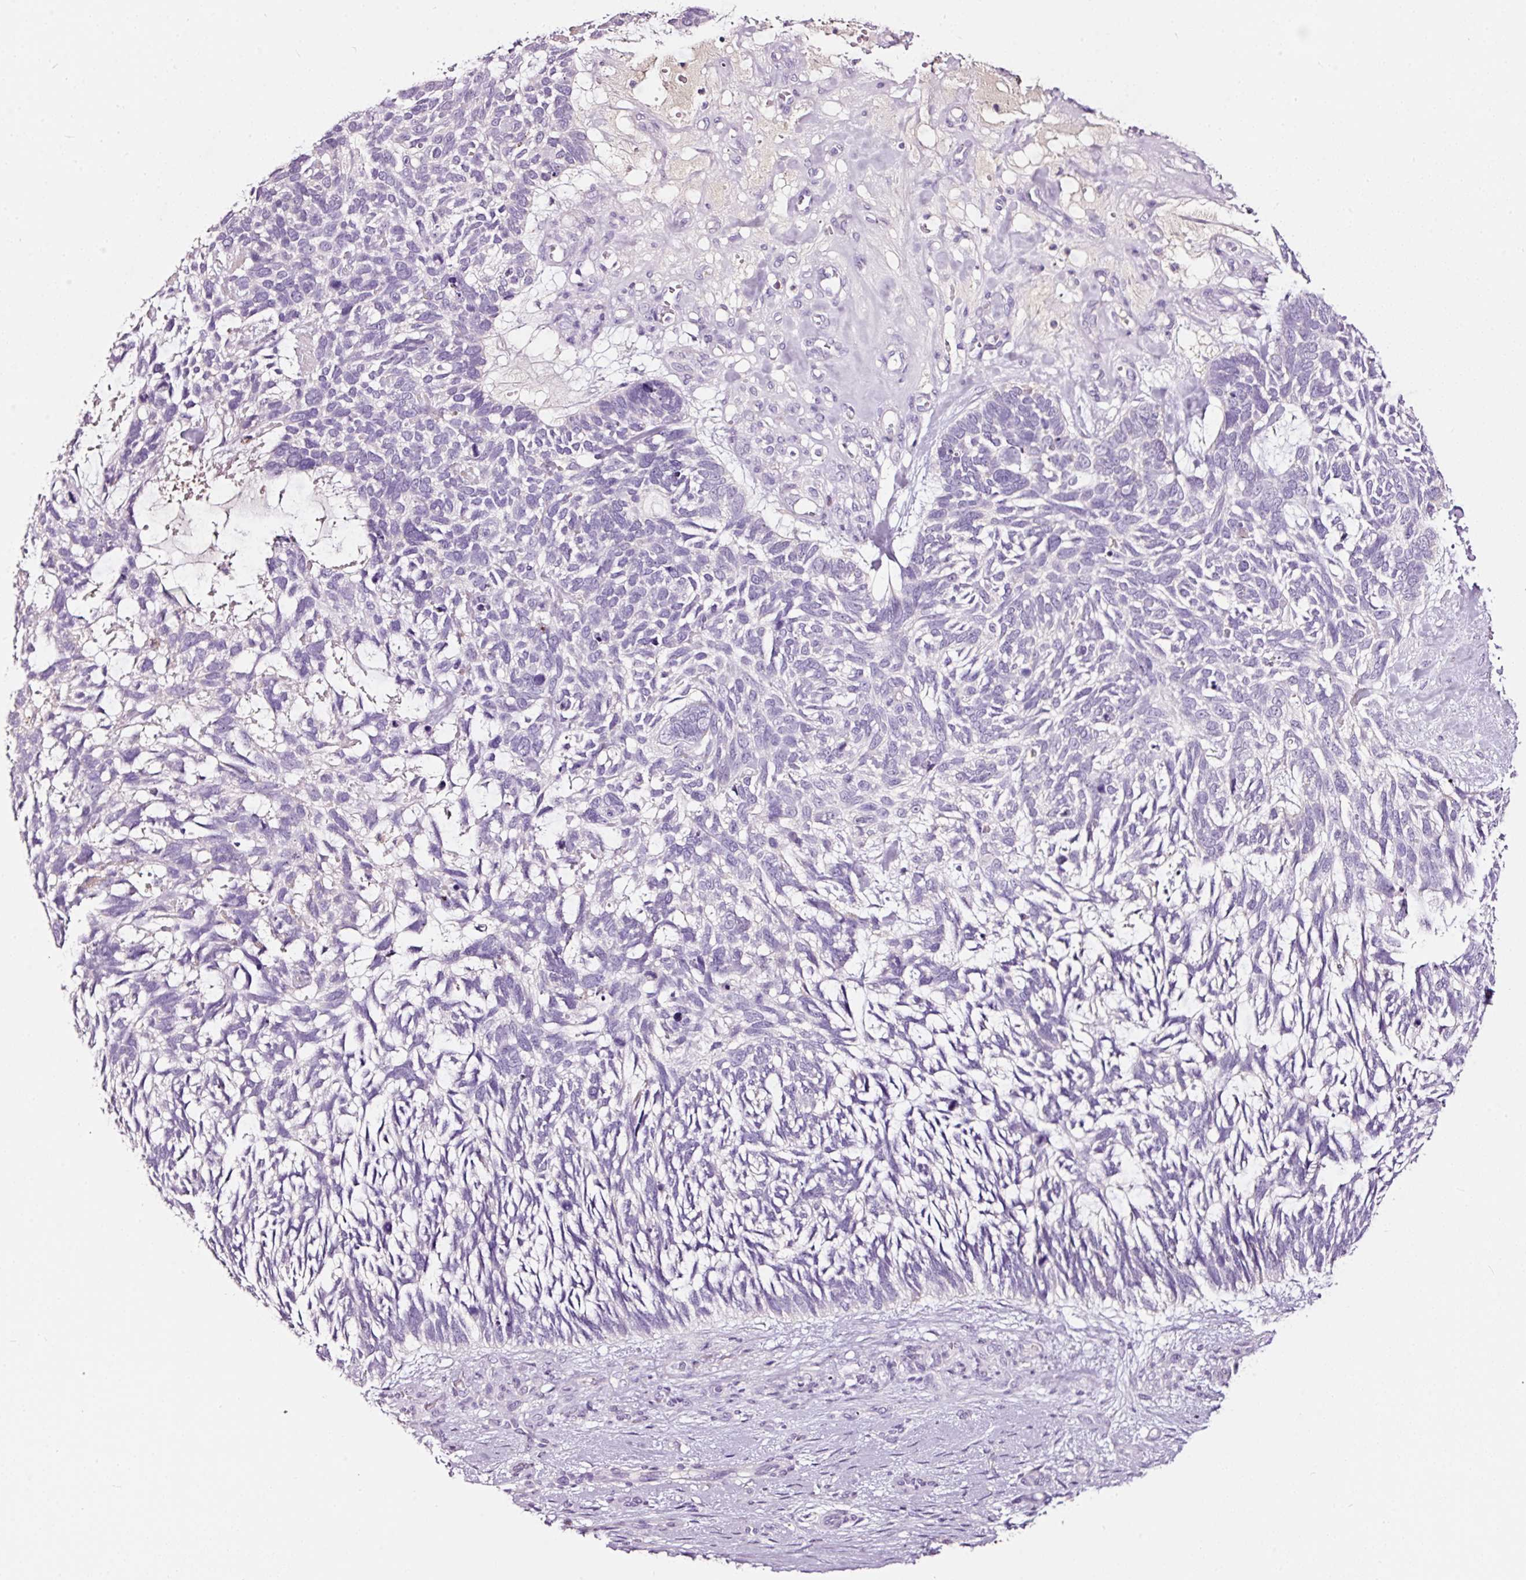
{"staining": {"intensity": "negative", "quantity": "none", "location": "none"}, "tissue": "skin cancer", "cell_type": "Tumor cells", "image_type": "cancer", "snomed": [{"axis": "morphology", "description": "Basal cell carcinoma"}, {"axis": "topography", "description": "Skin"}], "caption": "Tumor cells show no significant expression in skin cancer (basal cell carcinoma).", "gene": "LAMP3", "patient": {"sex": "male", "age": 88}}